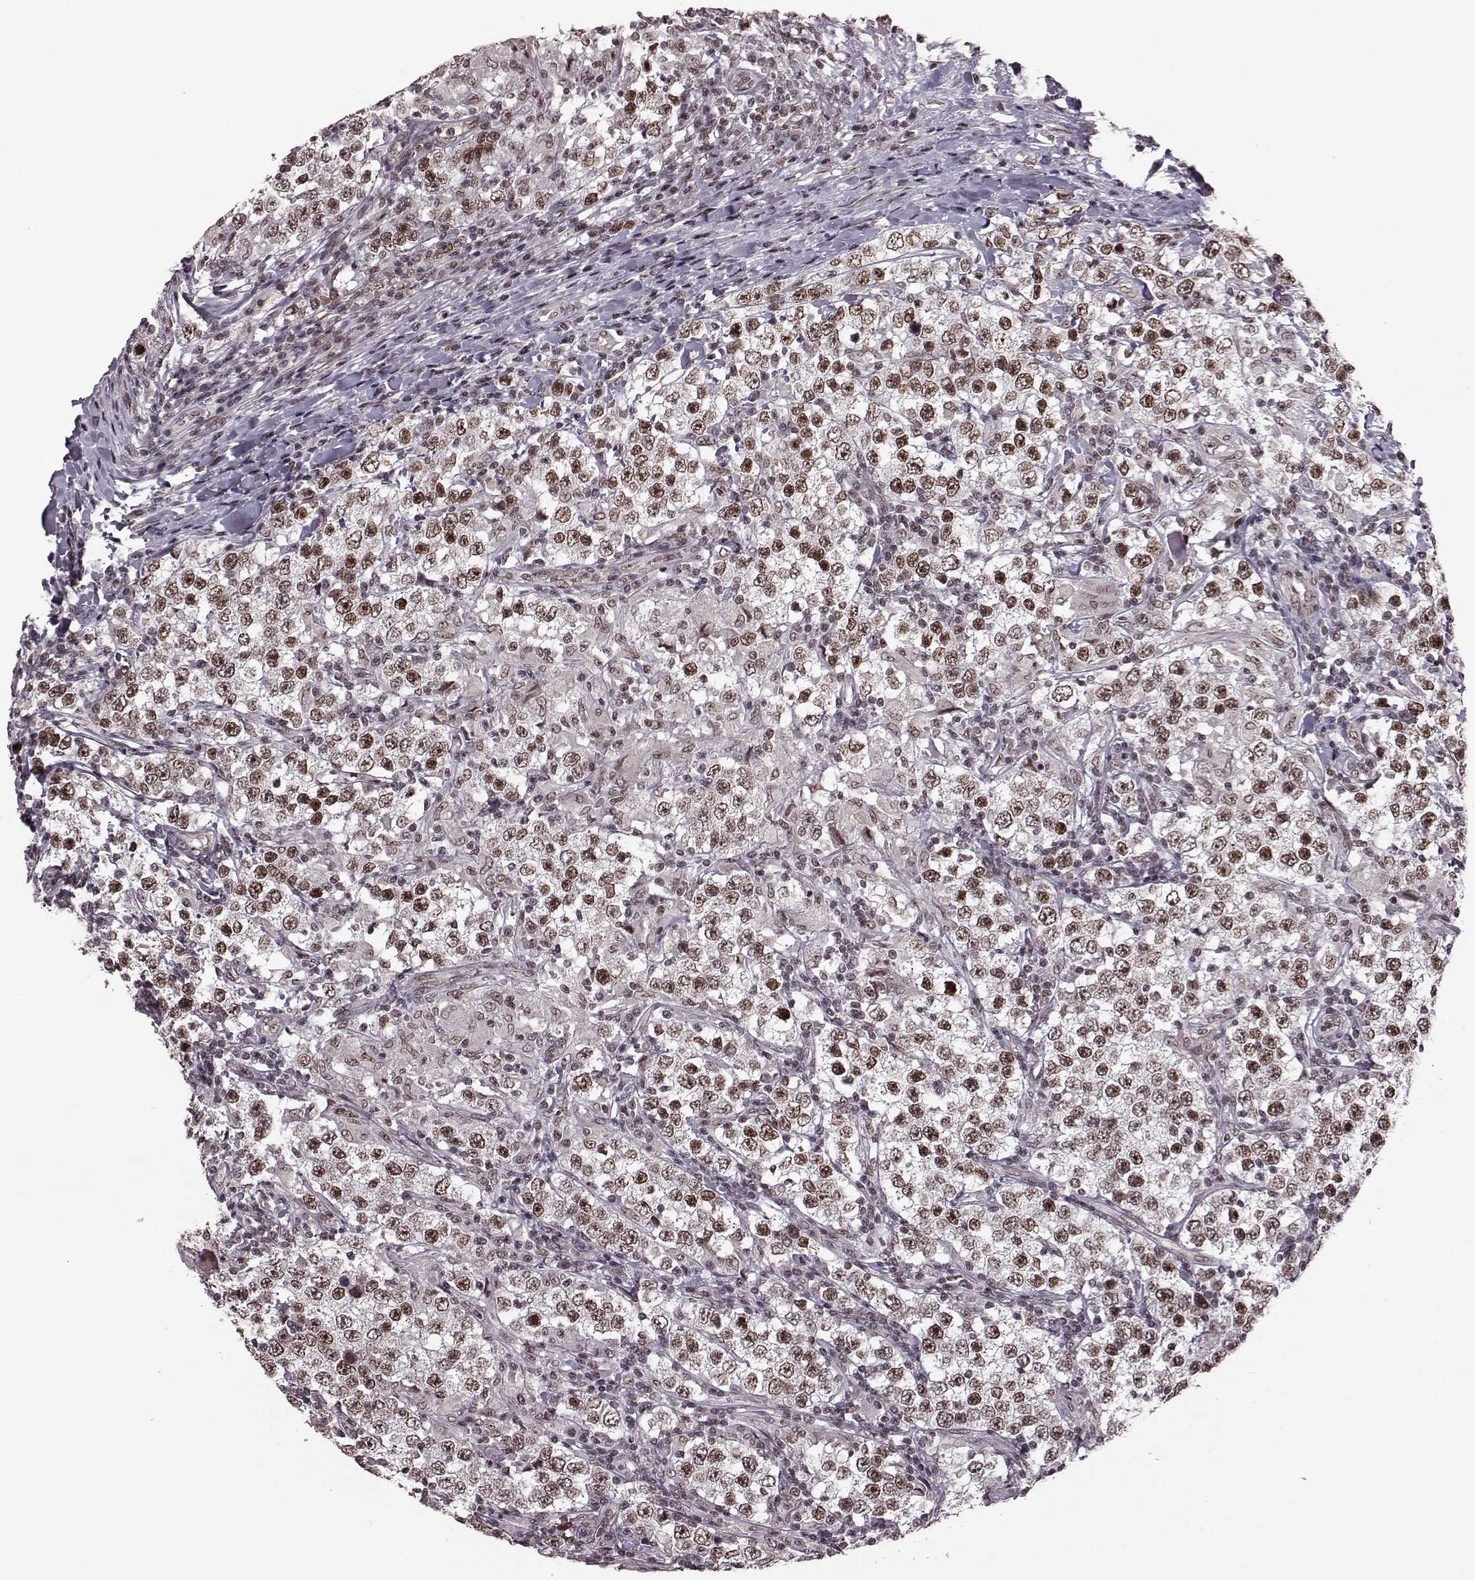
{"staining": {"intensity": "moderate", "quantity": "<25%", "location": "nuclear"}, "tissue": "testis cancer", "cell_type": "Tumor cells", "image_type": "cancer", "snomed": [{"axis": "morphology", "description": "Seminoma, NOS"}, {"axis": "morphology", "description": "Carcinoma, Embryonal, NOS"}, {"axis": "topography", "description": "Testis"}], "caption": "Embryonal carcinoma (testis) was stained to show a protein in brown. There is low levels of moderate nuclear expression in about <25% of tumor cells.", "gene": "RRAGD", "patient": {"sex": "male", "age": 41}}